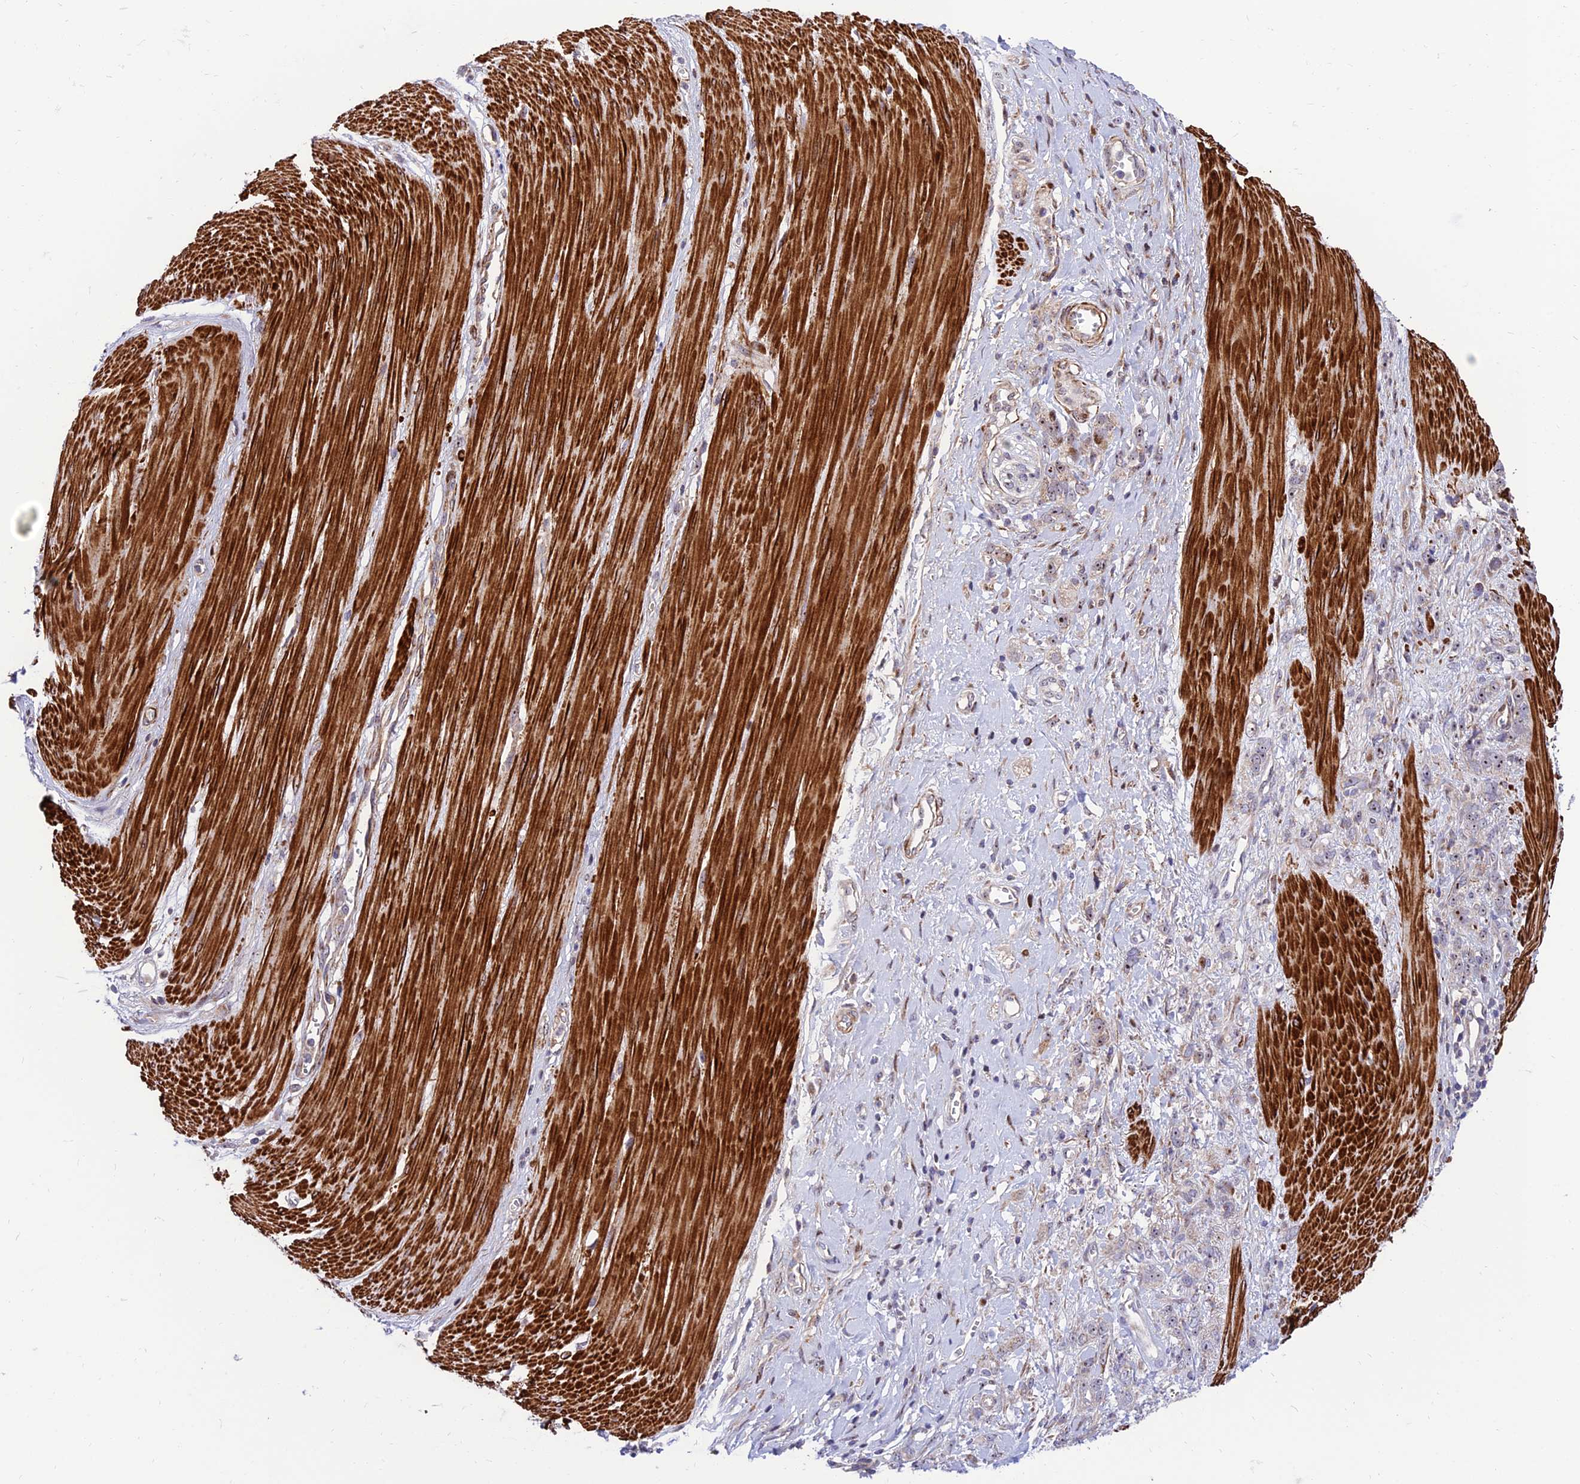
{"staining": {"intensity": "negative", "quantity": "none", "location": "none"}, "tissue": "stomach cancer", "cell_type": "Tumor cells", "image_type": "cancer", "snomed": [{"axis": "morphology", "description": "Adenocarcinoma, NOS"}, {"axis": "topography", "description": "Stomach"}], "caption": "A high-resolution micrograph shows immunohistochemistry (IHC) staining of stomach cancer (adenocarcinoma), which demonstrates no significant positivity in tumor cells. (Stains: DAB immunohistochemistry with hematoxylin counter stain, Microscopy: brightfield microscopy at high magnification).", "gene": "KBTBD7", "patient": {"sex": "female", "age": 76}}